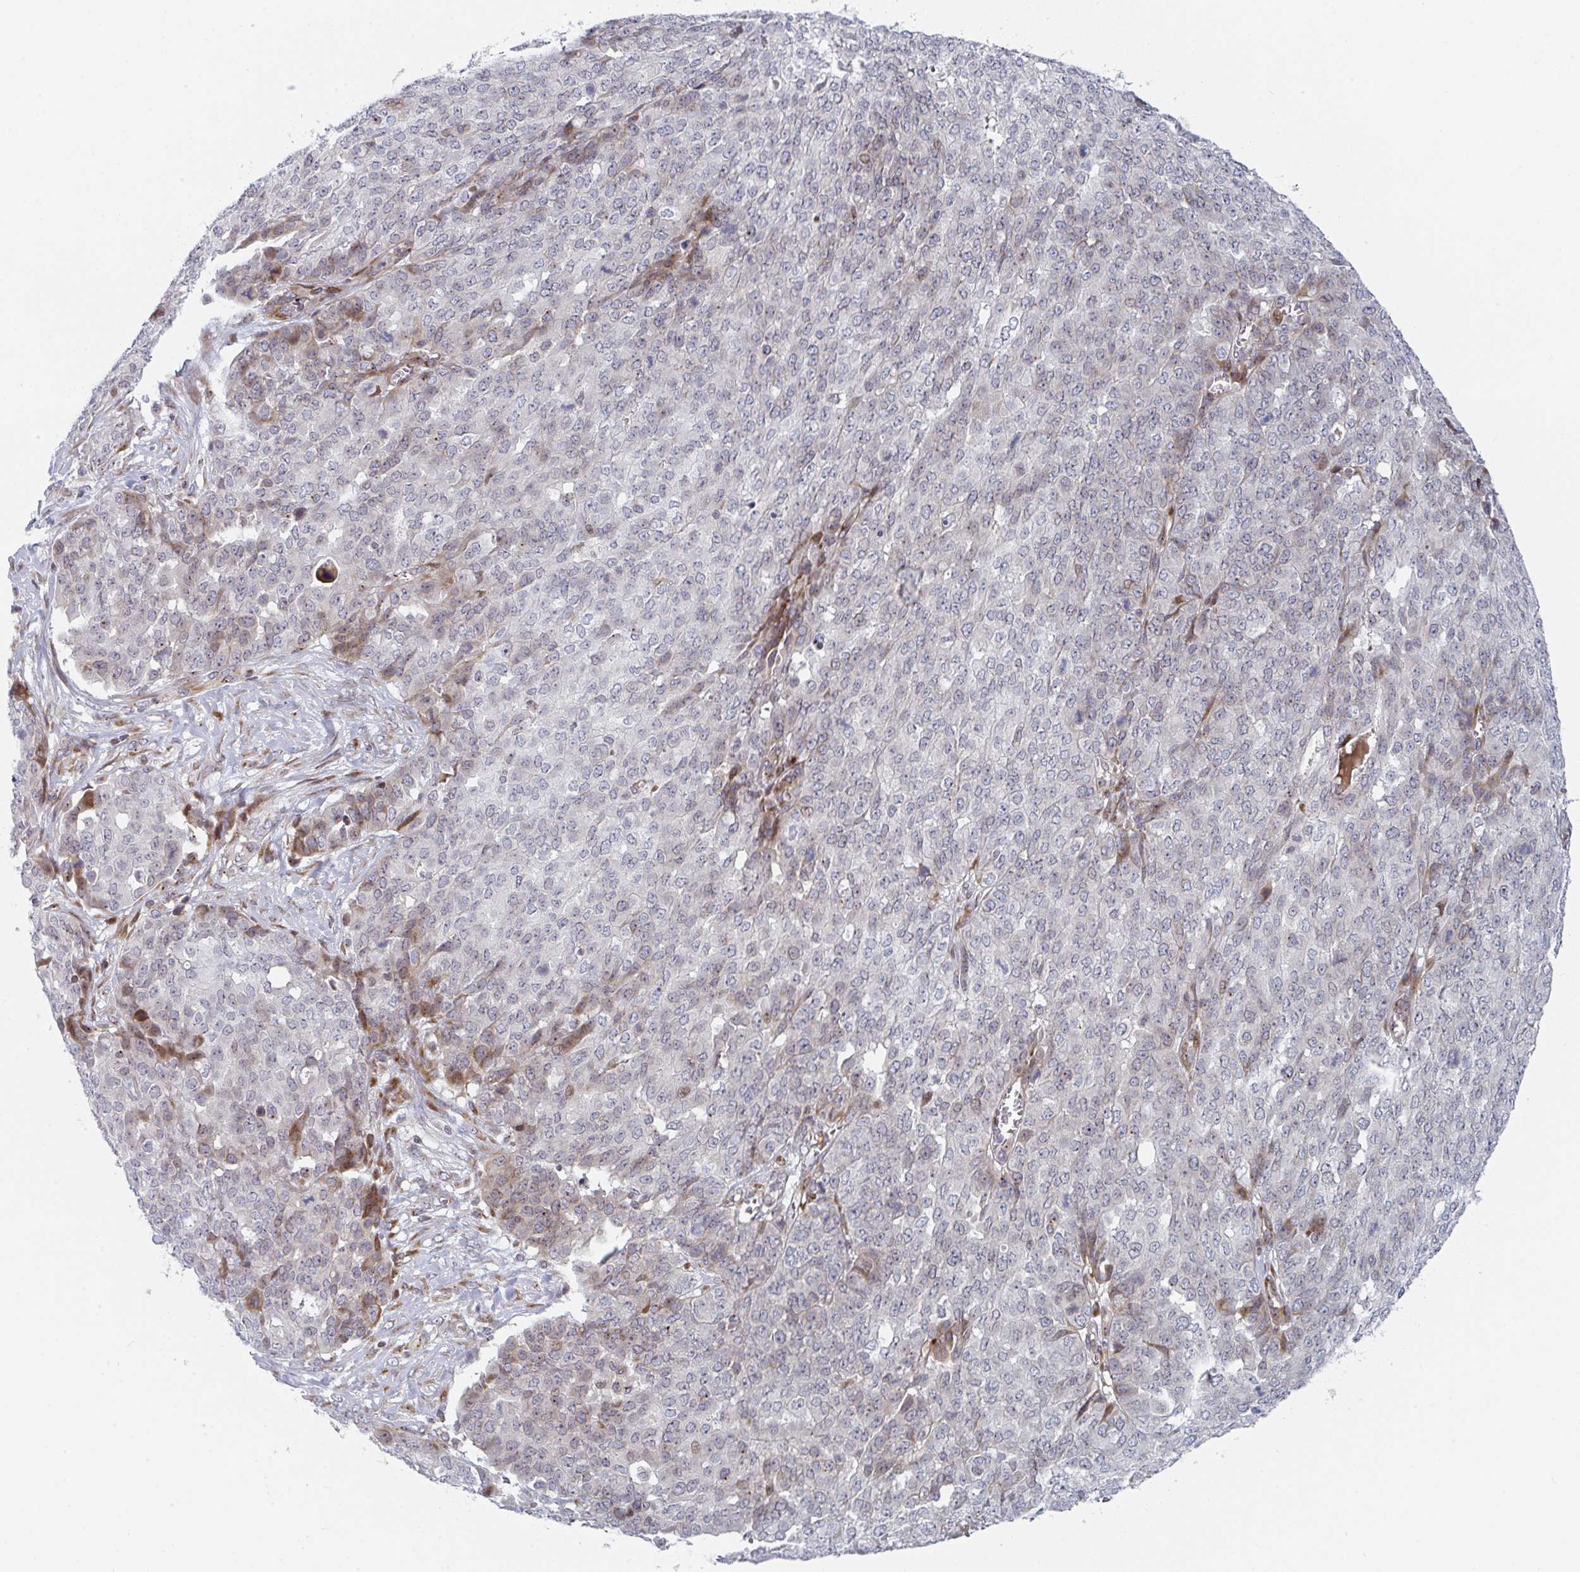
{"staining": {"intensity": "weak", "quantity": "<25%", "location": "cytoplasmic/membranous"}, "tissue": "ovarian cancer", "cell_type": "Tumor cells", "image_type": "cancer", "snomed": [{"axis": "morphology", "description": "Cystadenocarcinoma, serous, NOS"}, {"axis": "topography", "description": "Soft tissue"}, {"axis": "topography", "description": "Ovary"}], "caption": "The photomicrograph shows no staining of tumor cells in ovarian cancer.", "gene": "PRKCH", "patient": {"sex": "female", "age": 57}}